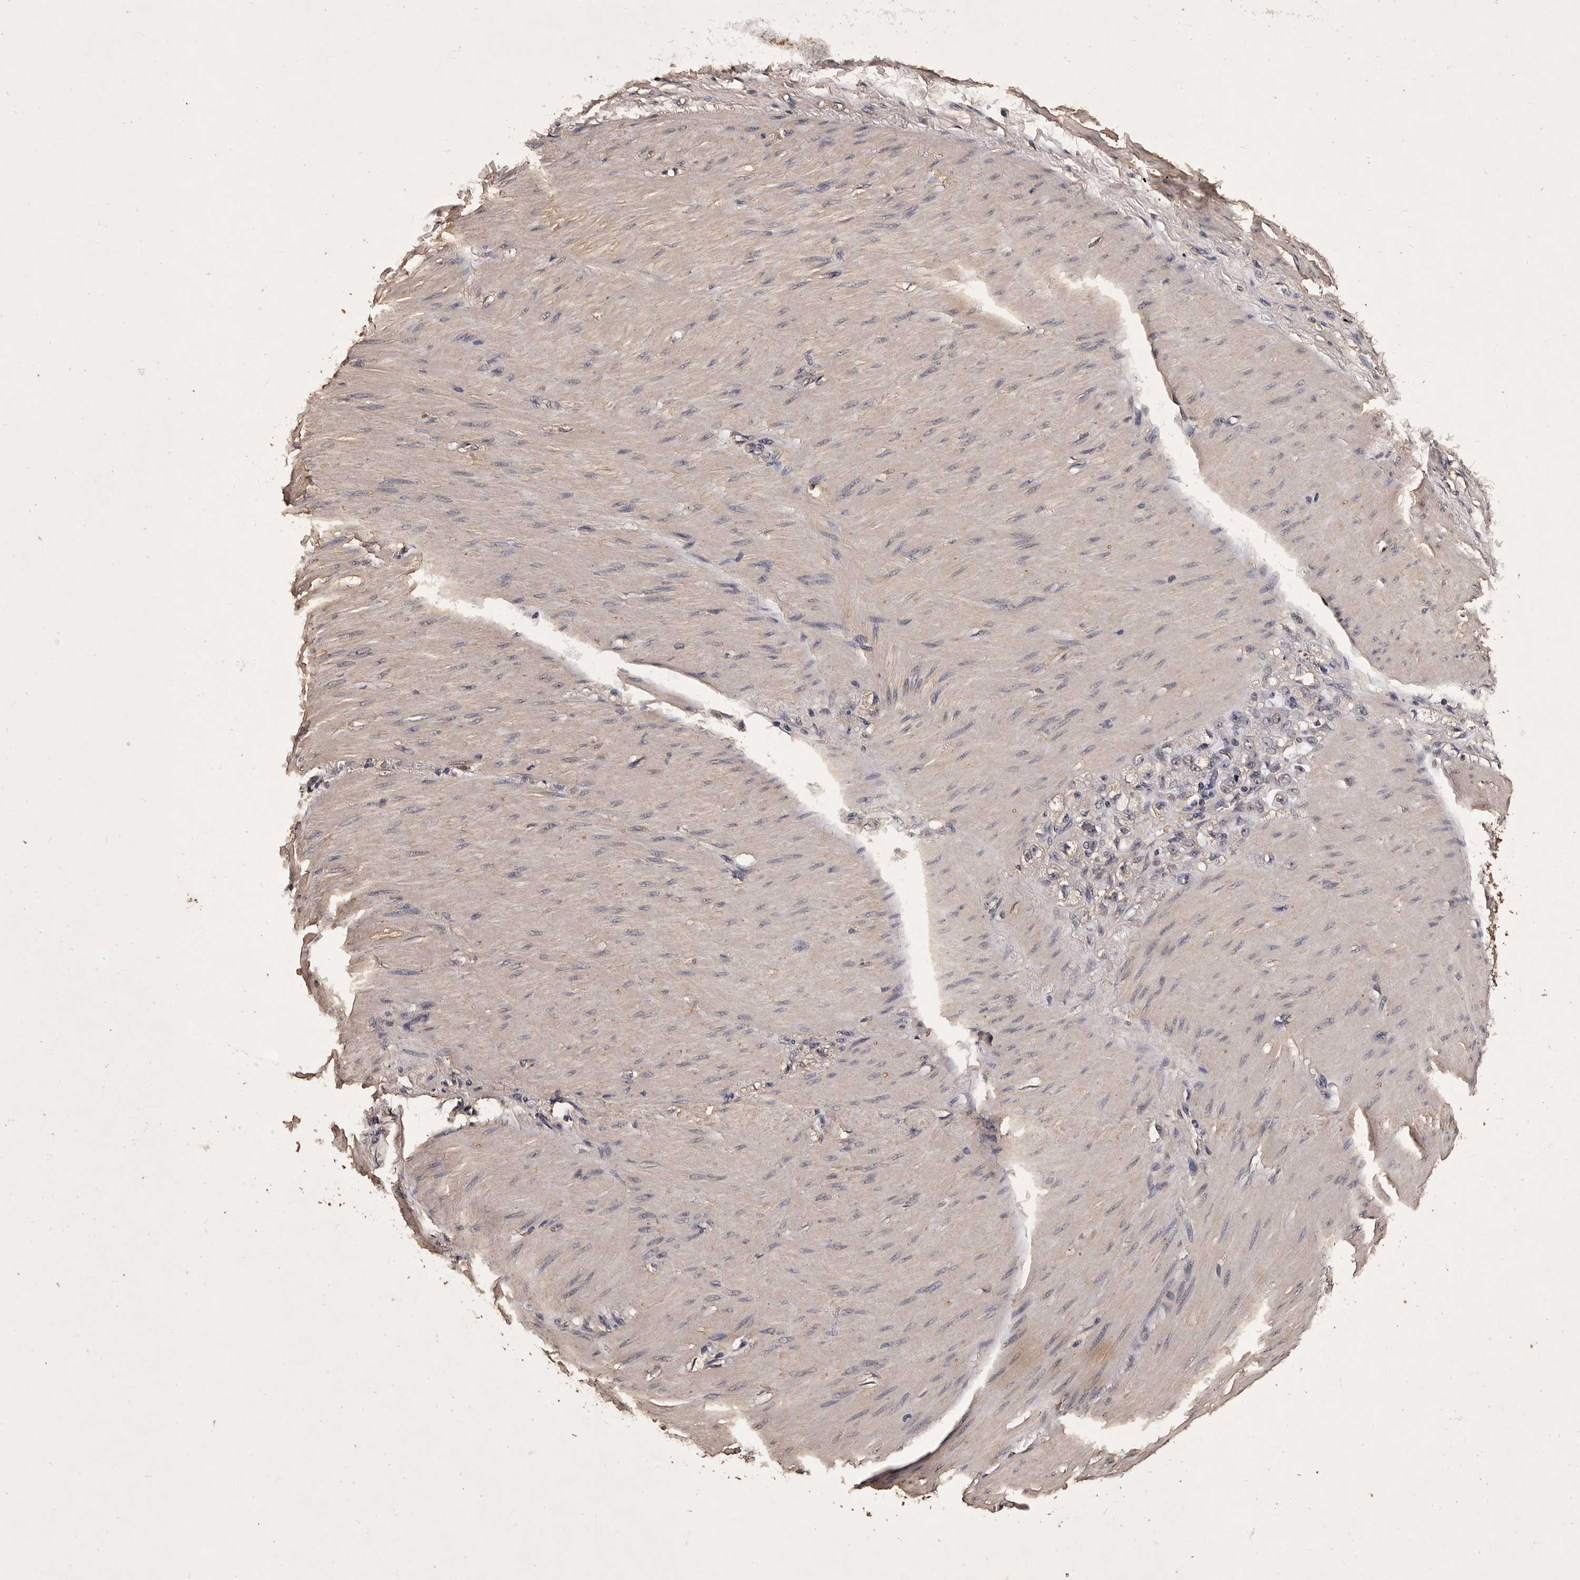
{"staining": {"intensity": "negative", "quantity": "none", "location": "none"}, "tissue": "stomach cancer", "cell_type": "Tumor cells", "image_type": "cancer", "snomed": [{"axis": "morphology", "description": "Normal tissue, NOS"}, {"axis": "morphology", "description": "Adenocarcinoma, NOS"}, {"axis": "topography", "description": "Stomach"}], "caption": "High power microscopy histopathology image of an immunohistochemistry (IHC) micrograph of stomach cancer (adenocarcinoma), revealing no significant staining in tumor cells.", "gene": "PARS2", "patient": {"sex": "male", "age": 82}}